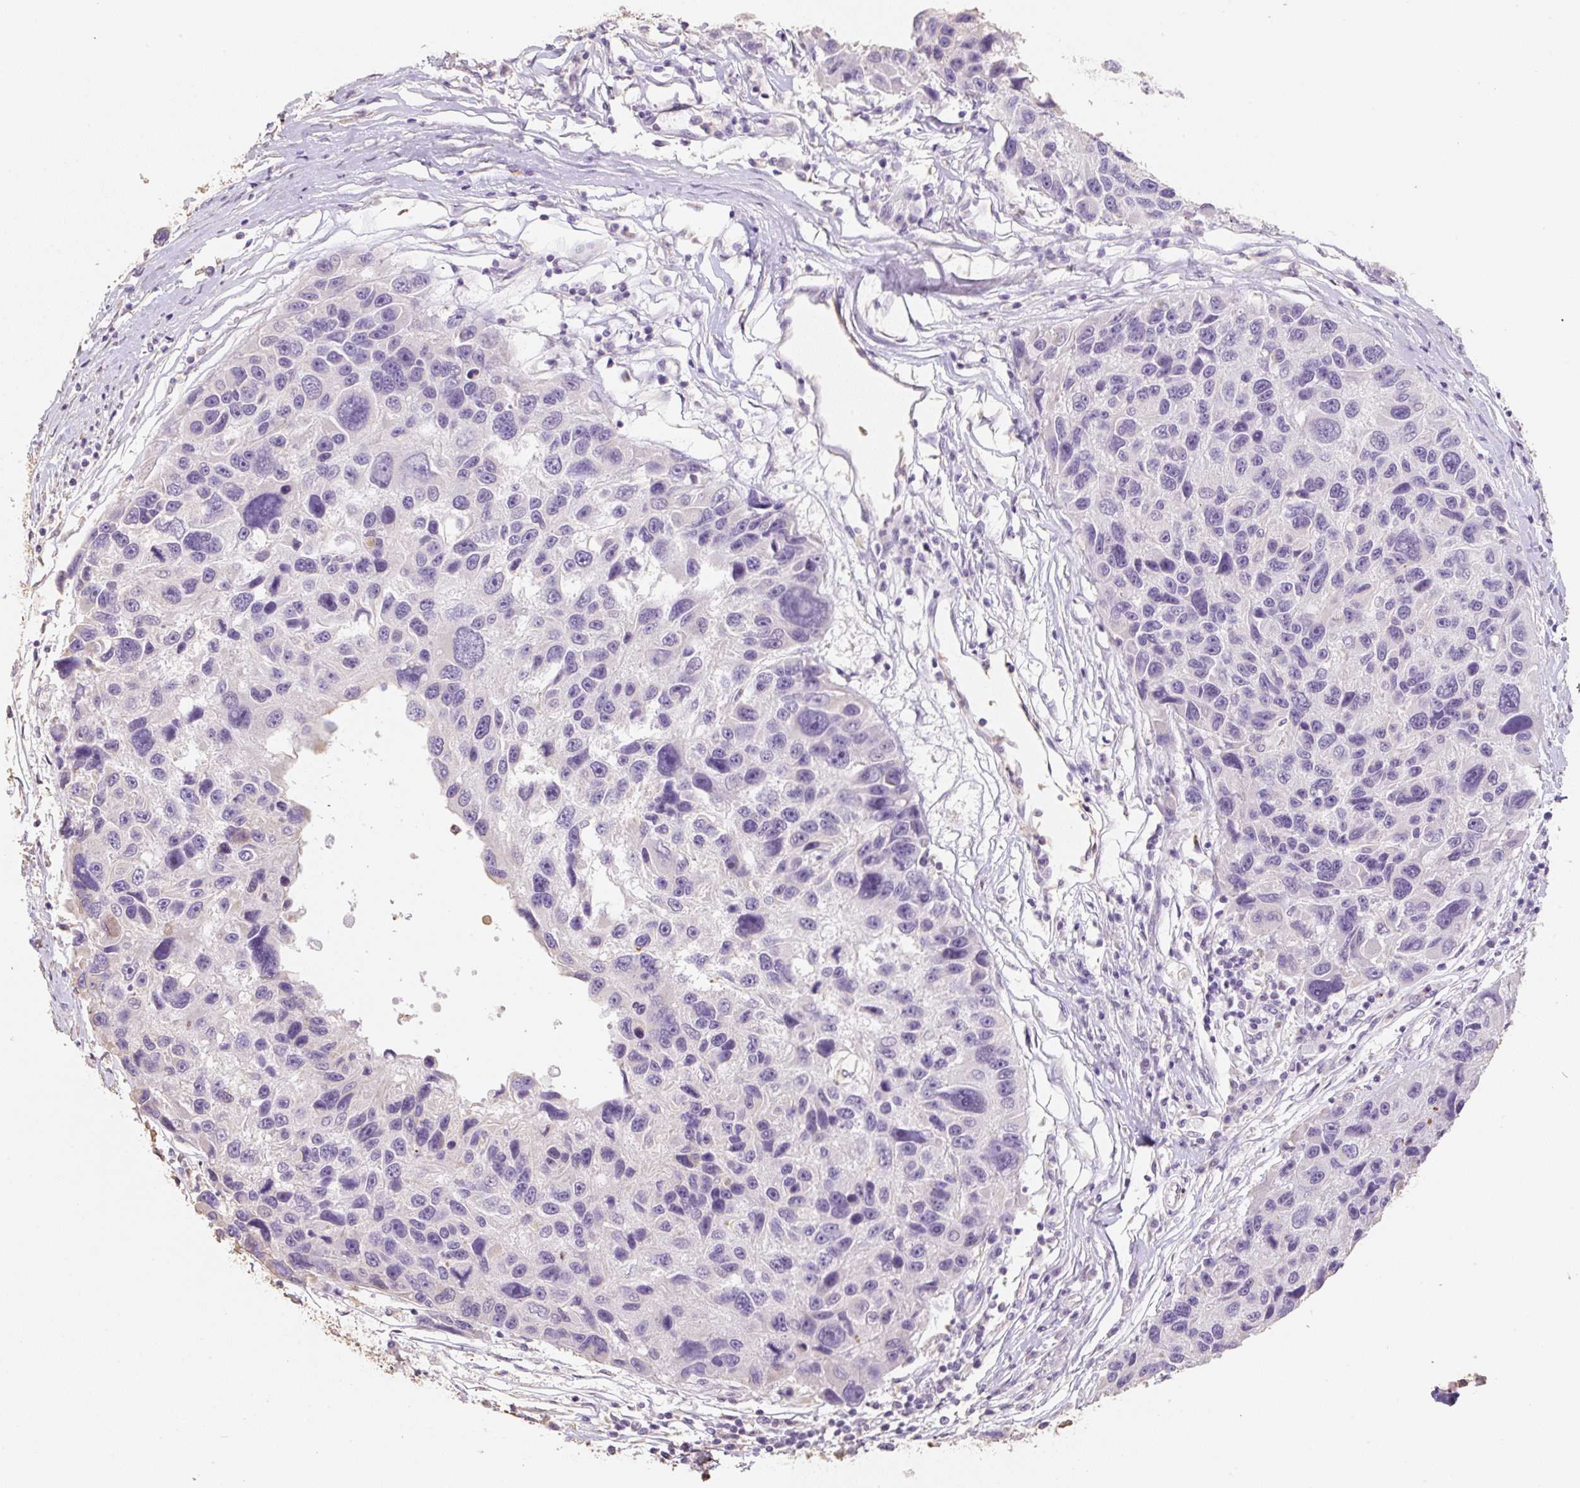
{"staining": {"intensity": "negative", "quantity": "none", "location": "none"}, "tissue": "melanoma", "cell_type": "Tumor cells", "image_type": "cancer", "snomed": [{"axis": "morphology", "description": "Malignant melanoma, NOS"}, {"axis": "topography", "description": "Skin"}], "caption": "A histopathology image of human melanoma is negative for staining in tumor cells. The staining is performed using DAB (3,3'-diaminobenzidine) brown chromogen with nuclei counter-stained in using hematoxylin.", "gene": "MBOAT7", "patient": {"sex": "male", "age": 53}}